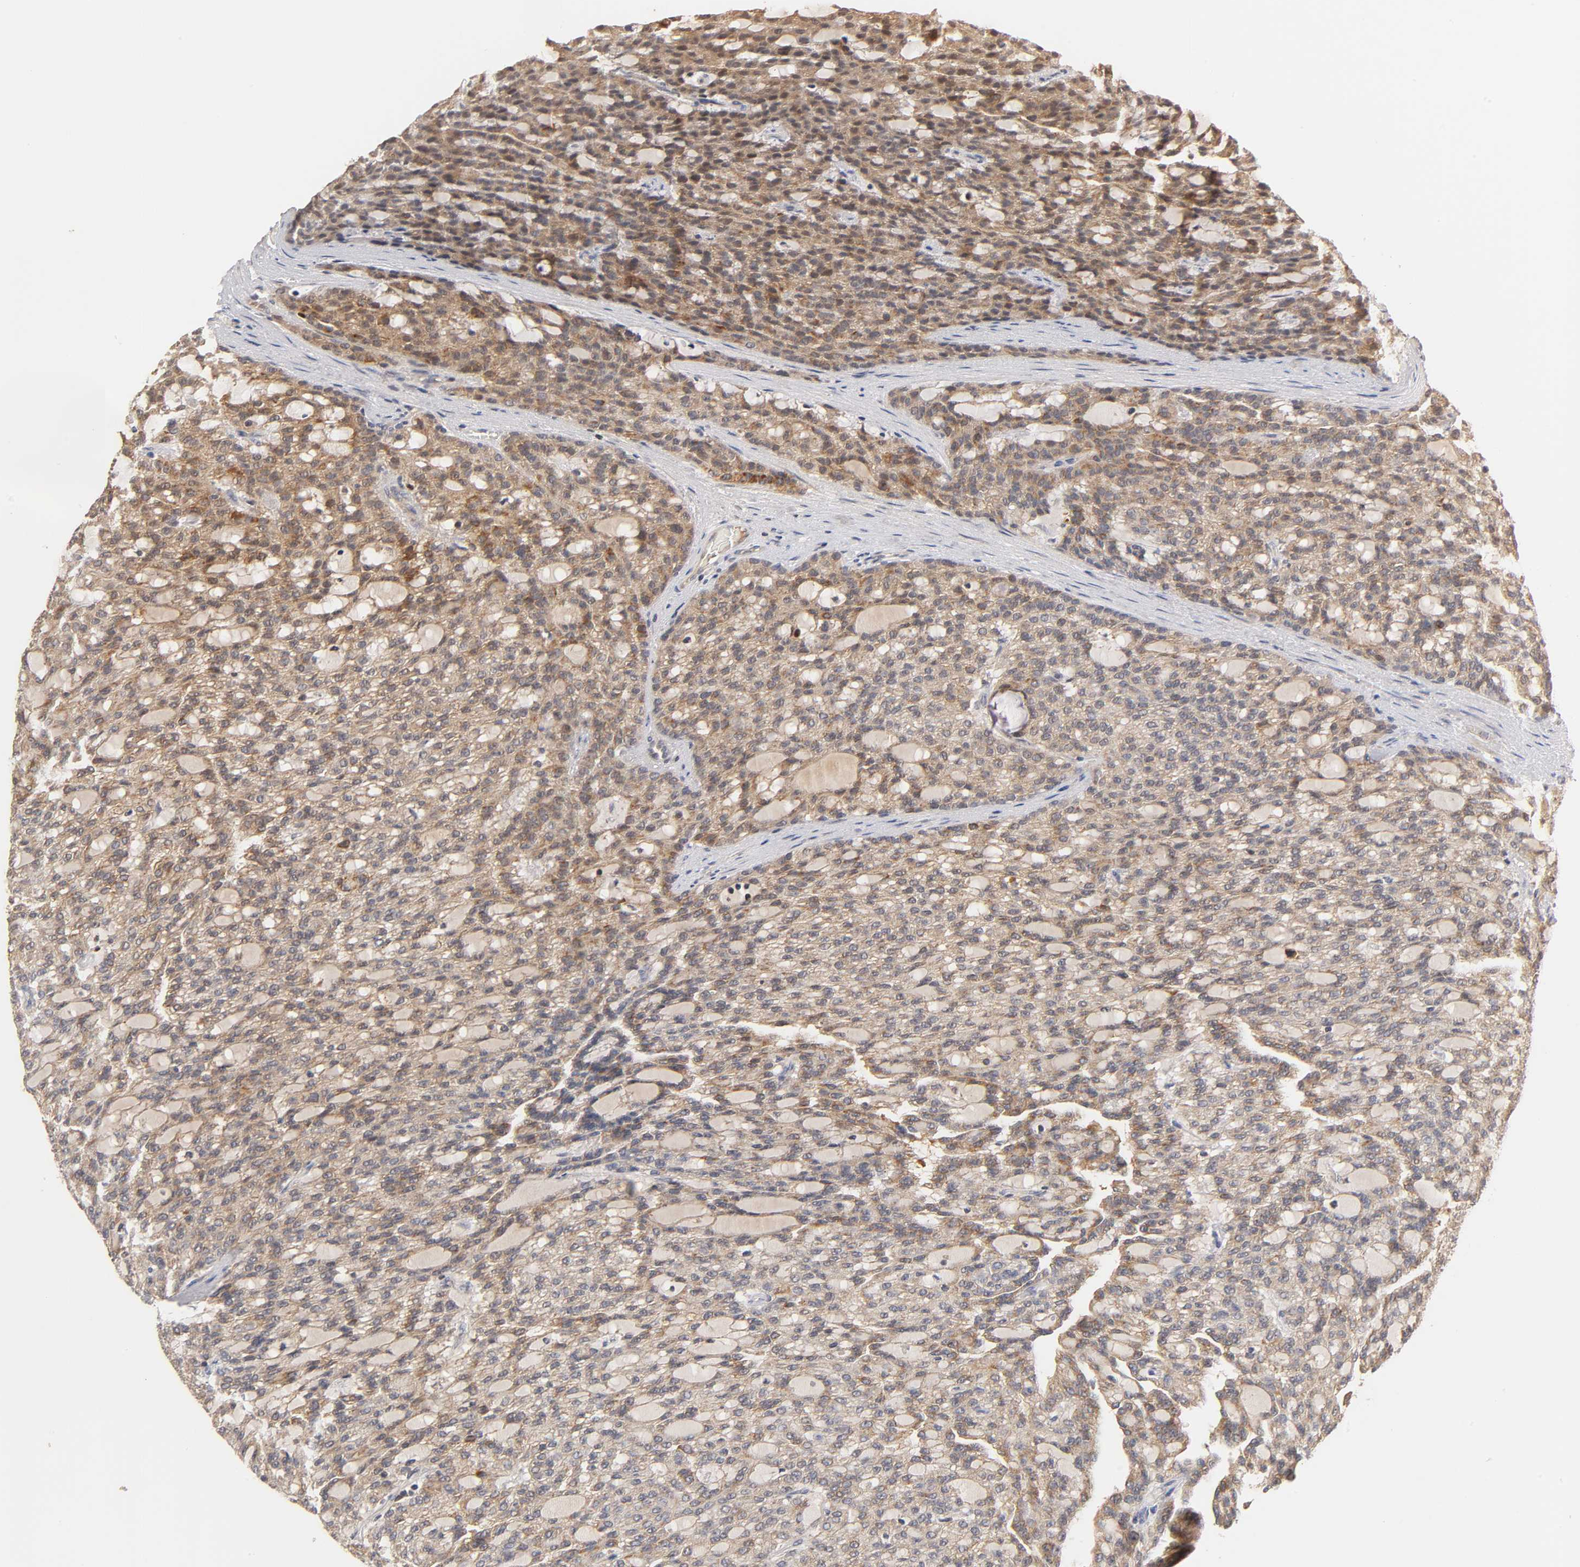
{"staining": {"intensity": "moderate", "quantity": ">75%", "location": "cytoplasmic/membranous"}, "tissue": "renal cancer", "cell_type": "Tumor cells", "image_type": "cancer", "snomed": [{"axis": "morphology", "description": "Adenocarcinoma, NOS"}, {"axis": "topography", "description": "Kidney"}], "caption": "Renal adenocarcinoma stained with a brown dye demonstrates moderate cytoplasmic/membranous positive staining in approximately >75% of tumor cells.", "gene": "GSTZ1", "patient": {"sex": "male", "age": 63}}